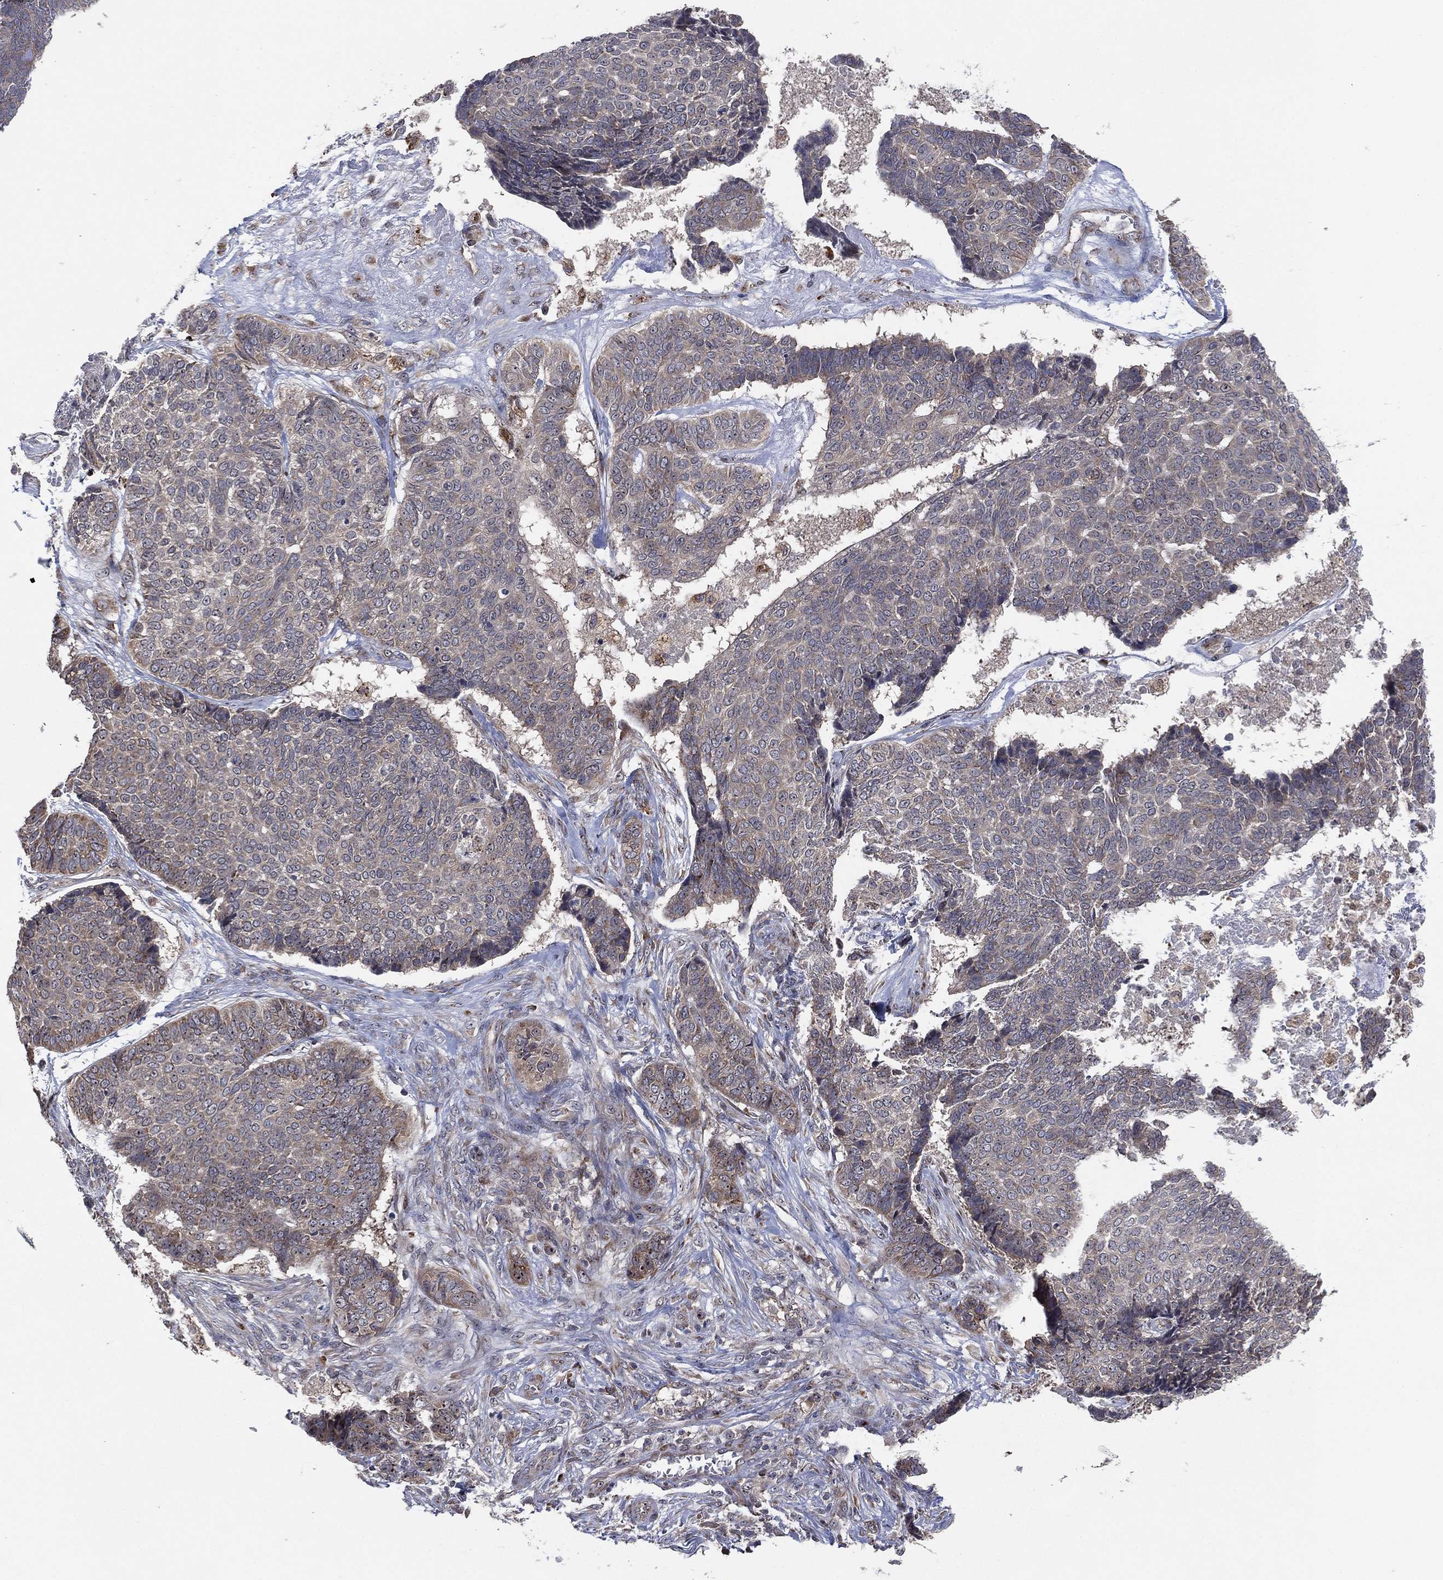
{"staining": {"intensity": "negative", "quantity": "none", "location": "none"}, "tissue": "skin cancer", "cell_type": "Tumor cells", "image_type": "cancer", "snomed": [{"axis": "morphology", "description": "Basal cell carcinoma"}, {"axis": "topography", "description": "Skin"}], "caption": "IHC image of neoplastic tissue: human skin cancer stained with DAB (3,3'-diaminobenzidine) displays no significant protein positivity in tumor cells. (DAB immunohistochemistry (IHC), high magnification).", "gene": "FAM104A", "patient": {"sex": "male", "age": 86}}